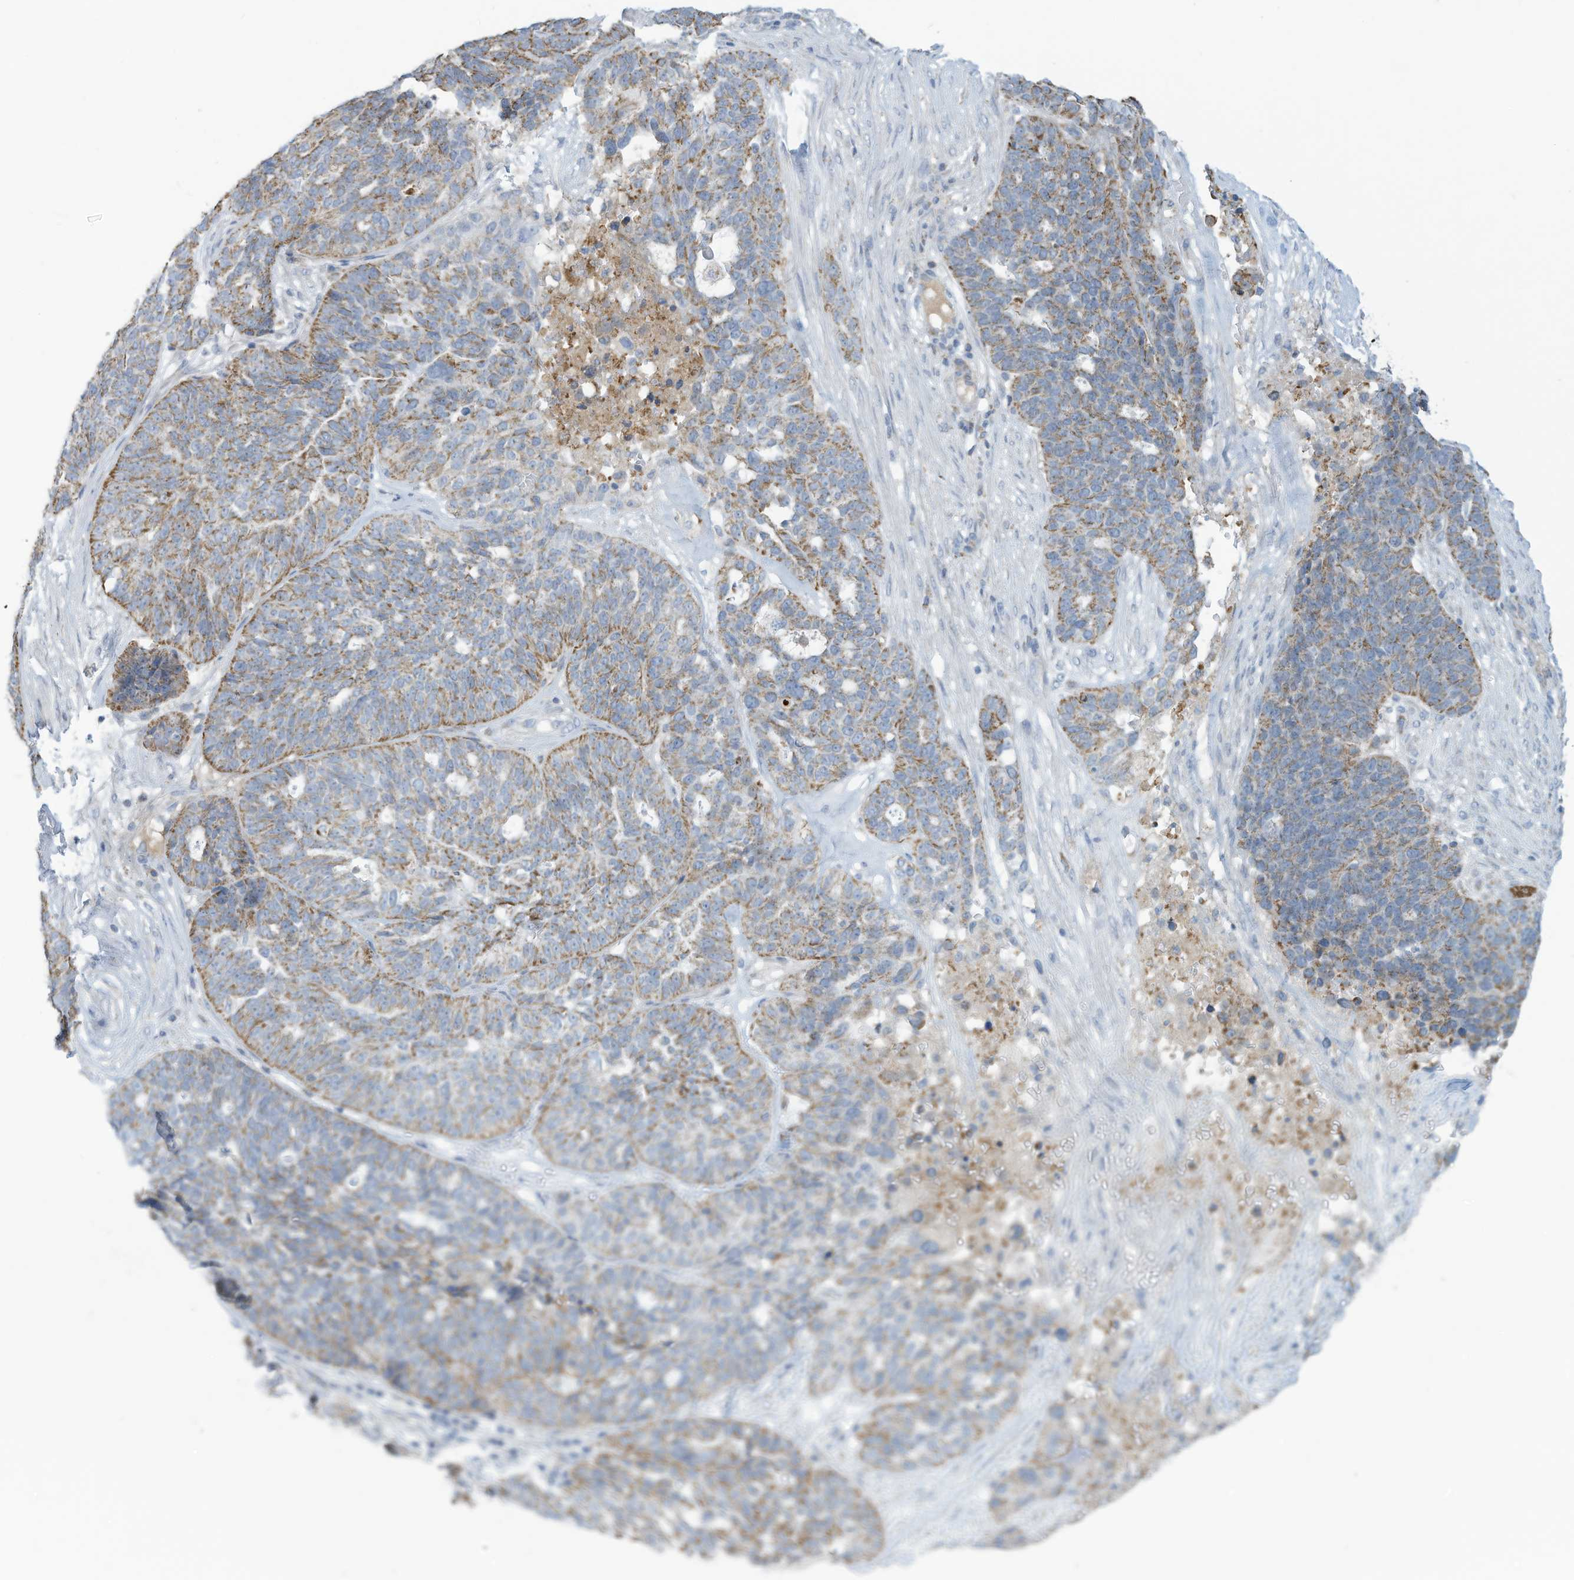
{"staining": {"intensity": "moderate", "quantity": "25%-75%", "location": "cytoplasmic/membranous"}, "tissue": "ovarian cancer", "cell_type": "Tumor cells", "image_type": "cancer", "snomed": [{"axis": "morphology", "description": "Cystadenocarcinoma, serous, NOS"}, {"axis": "topography", "description": "Ovary"}], "caption": "IHC (DAB (3,3'-diaminobenzidine)) staining of human ovarian cancer (serous cystadenocarcinoma) demonstrates moderate cytoplasmic/membranous protein positivity in about 25%-75% of tumor cells. (DAB (3,3'-diaminobenzidine) = brown stain, brightfield microscopy at high magnification).", "gene": "NLN", "patient": {"sex": "female", "age": 59}}